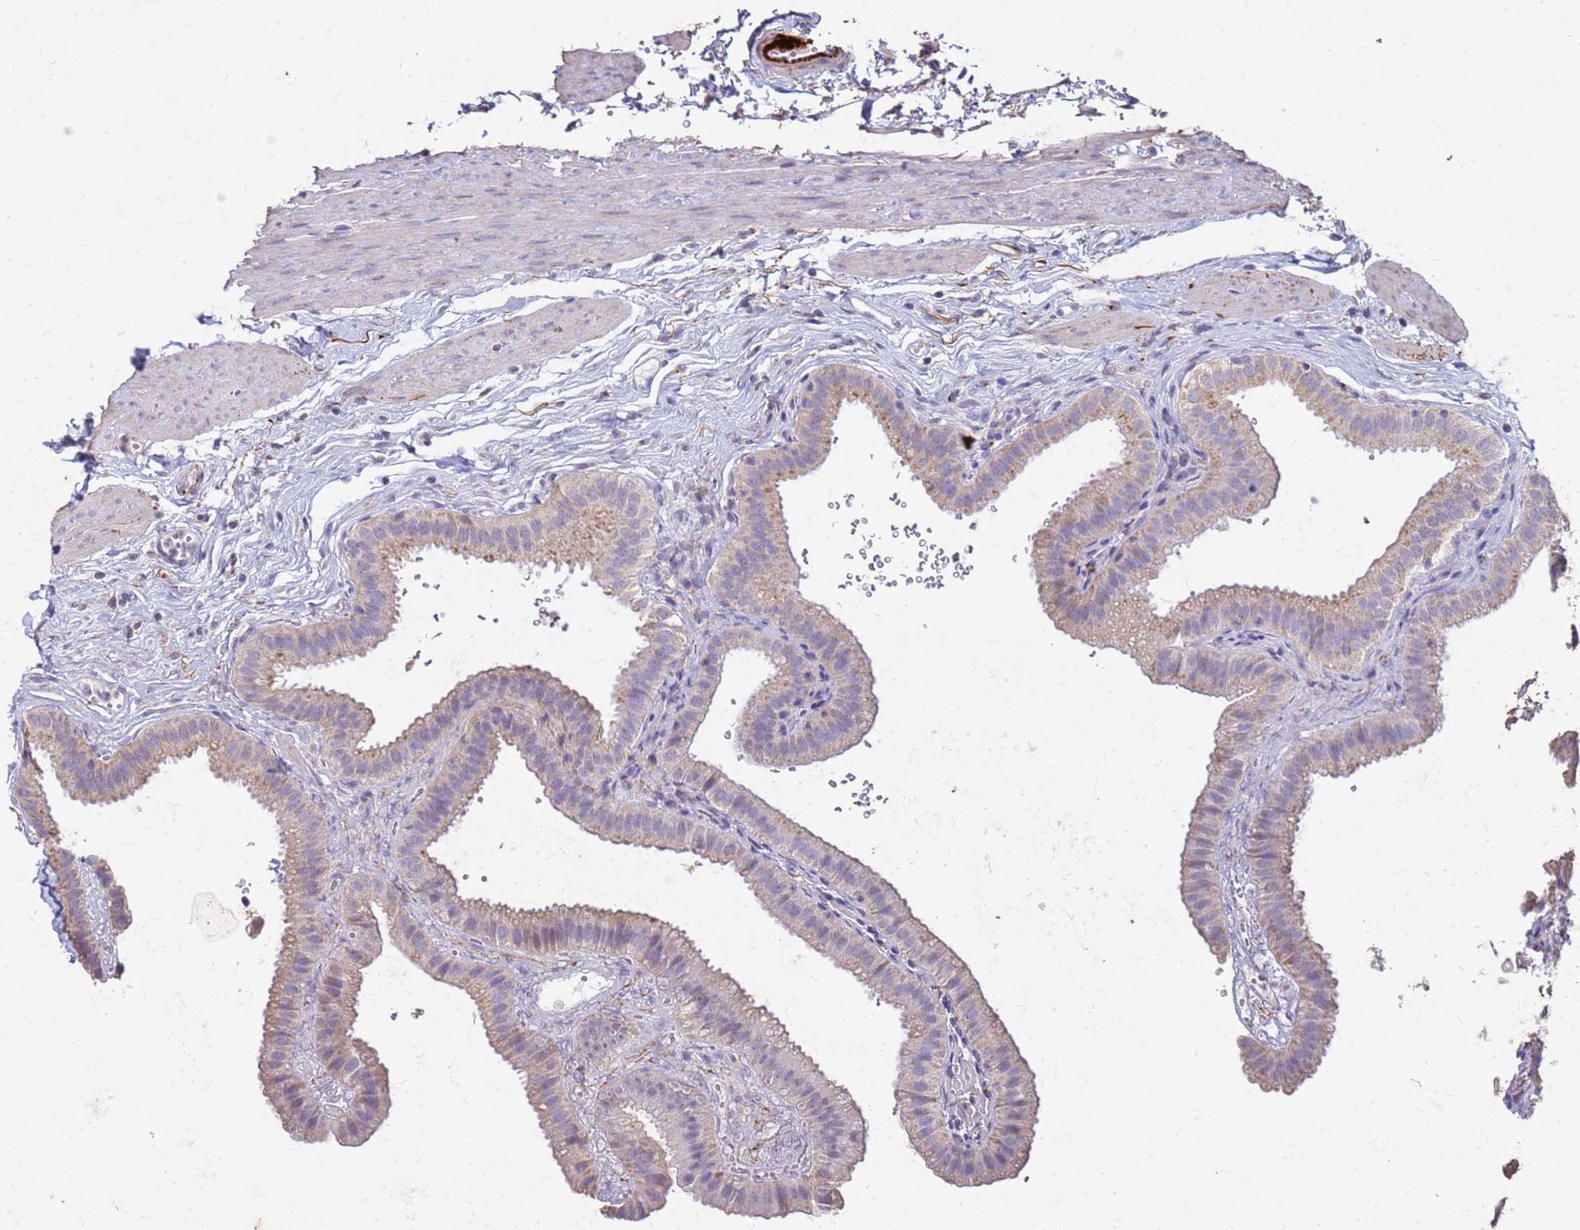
{"staining": {"intensity": "weak", "quantity": "25%-75%", "location": "cytoplasmic/membranous"}, "tissue": "gallbladder", "cell_type": "Glandular cells", "image_type": "normal", "snomed": [{"axis": "morphology", "description": "Normal tissue, NOS"}, {"axis": "topography", "description": "Gallbladder"}], "caption": "Immunohistochemistry (IHC) of normal human gallbladder shows low levels of weak cytoplasmic/membranous staining in approximately 25%-75% of glandular cells.", "gene": "SLC25A15", "patient": {"sex": "female", "age": 61}}